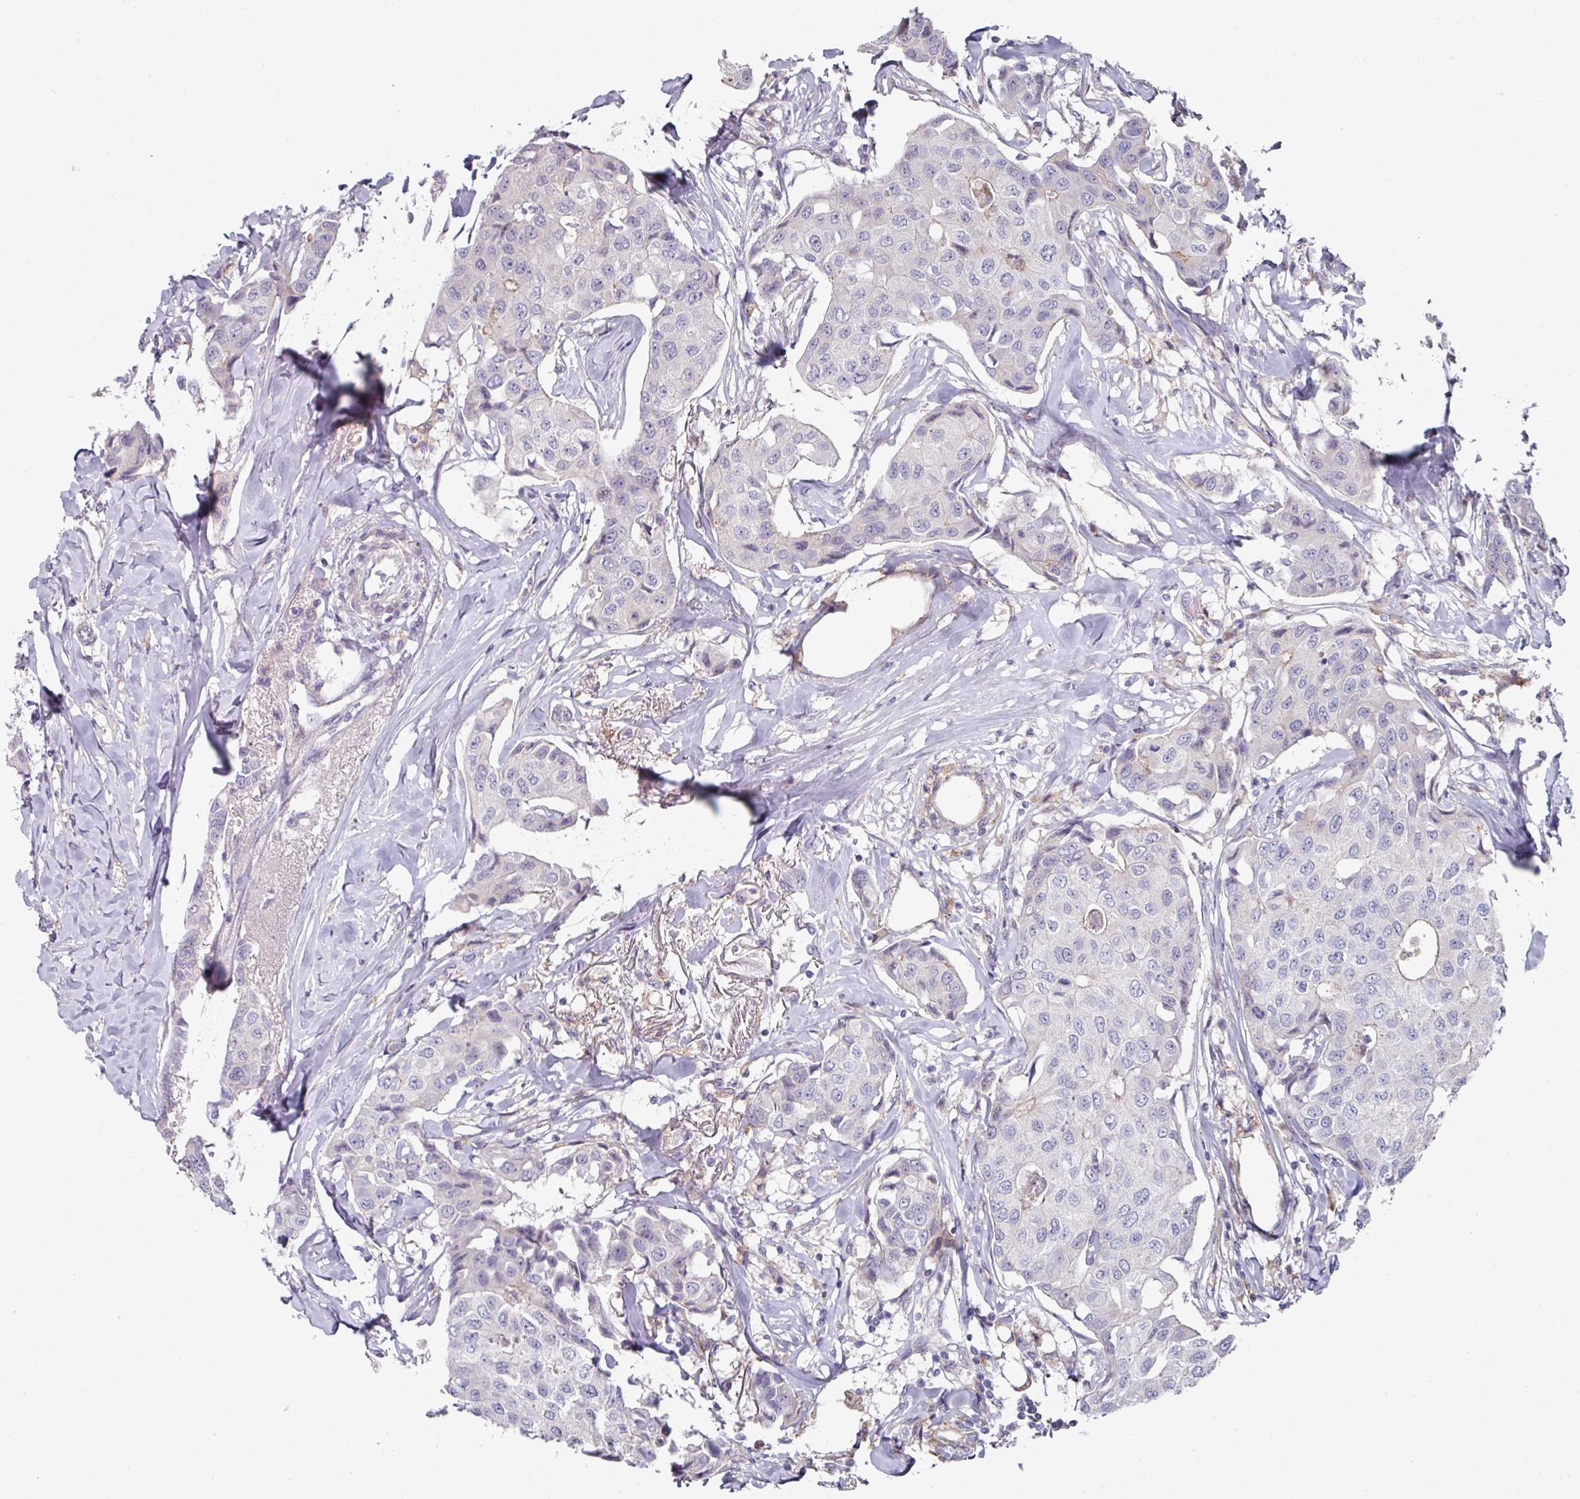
{"staining": {"intensity": "negative", "quantity": "none", "location": "none"}, "tissue": "breast cancer", "cell_type": "Tumor cells", "image_type": "cancer", "snomed": [{"axis": "morphology", "description": "Duct carcinoma"}, {"axis": "topography", "description": "Breast"}], "caption": "Human breast cancer (infiltrating ductal carcinoma) stained for a protein using immunohistochemistry reveals no staining in tumor cells.", "gene": "WSB2", "patient": {"sex": "female", "age": 80}}